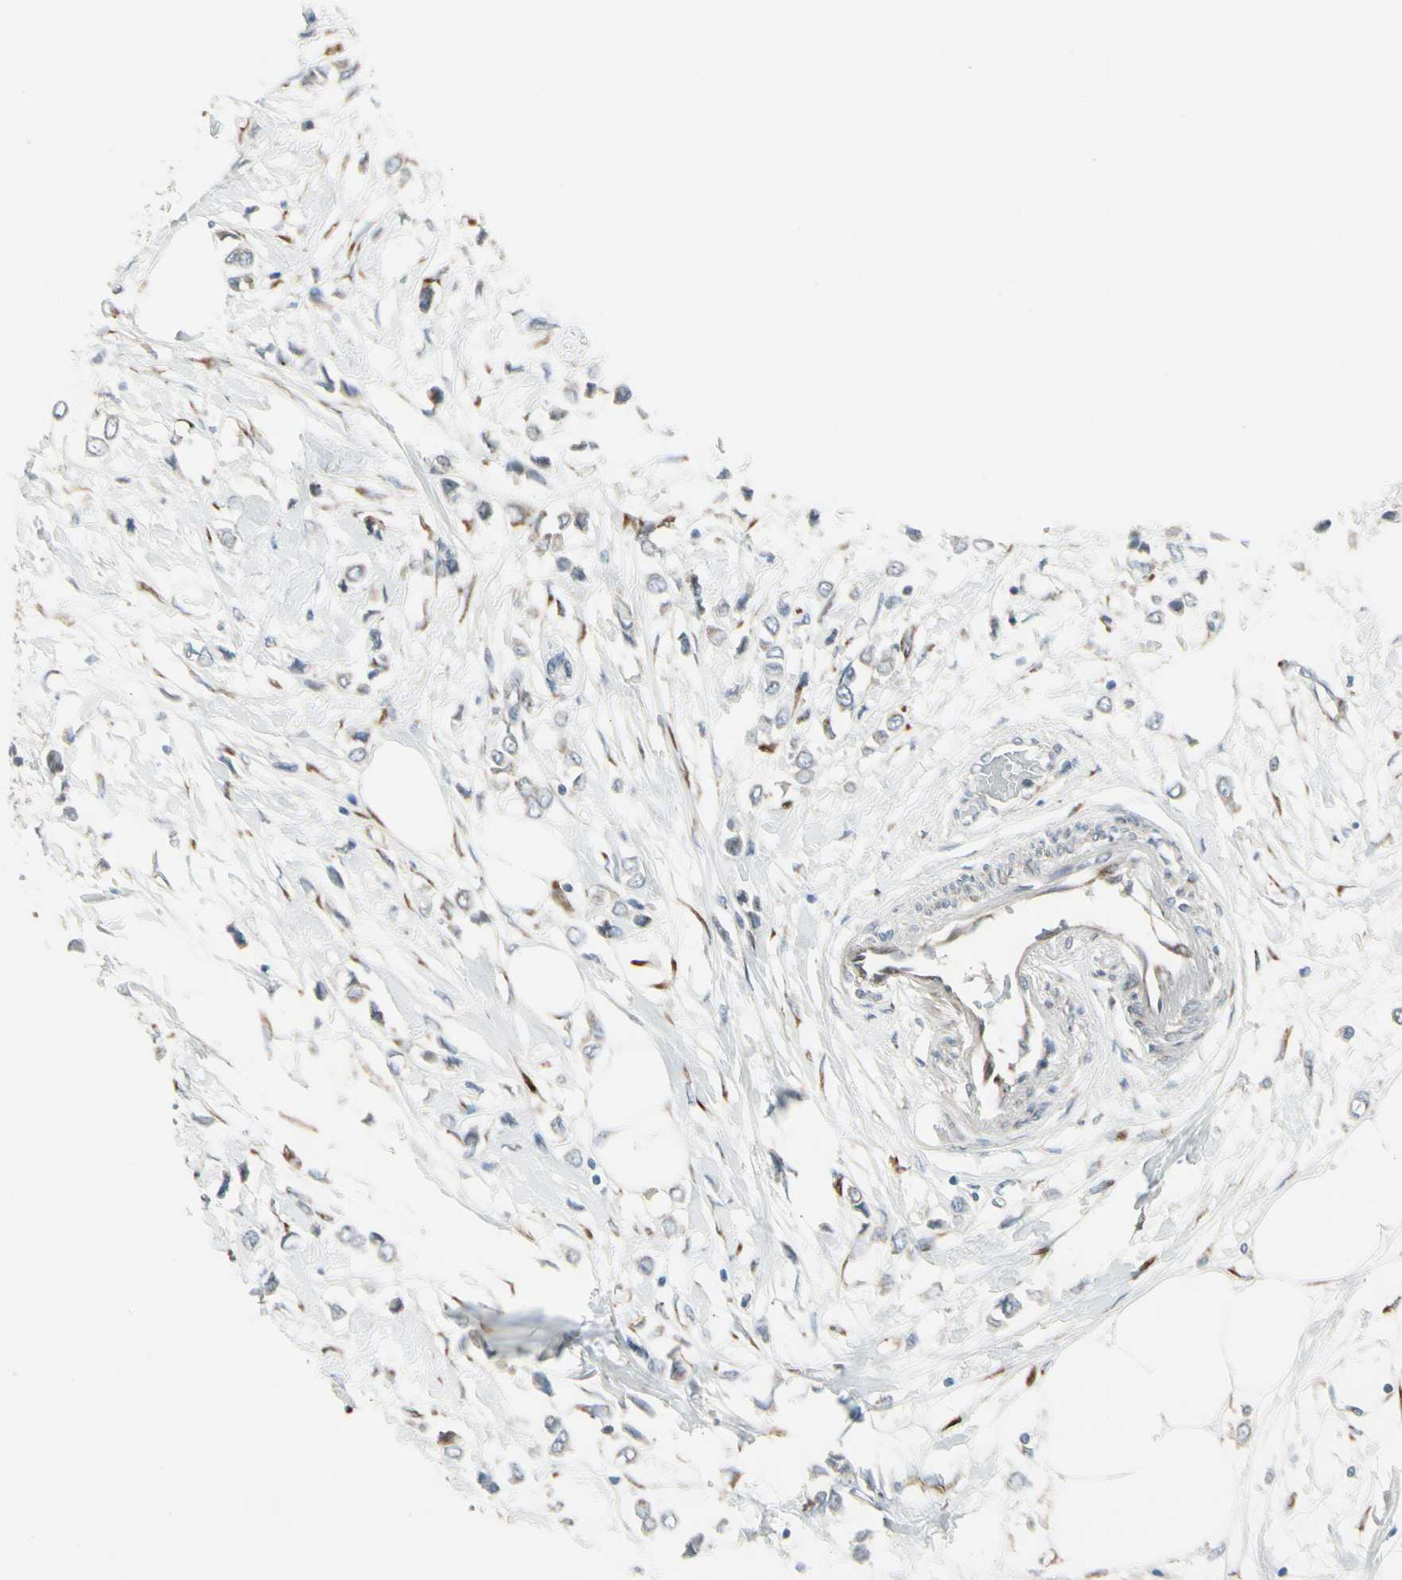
{"staining": {"intensity": "weak", "quantity": ">75%", "location": "cytoplasmic/membranous"}, "tissue": "breast cancer", "cell_type": "Tumor cells", "image_type": "cancer", "snomed": [{"axis": "morphology", "description": "Lobular carcinoma"}, {"axis": "topography", "description": "Breast"}], "caption": "Brown immunohistochemical staining in human breast lobular carcinoma exhibits weak cytoplasmic/membranous staining in about >75% of tumor cells.", "gene": "FNDC3A", "patient": {"sex": "female", "age": 51}}